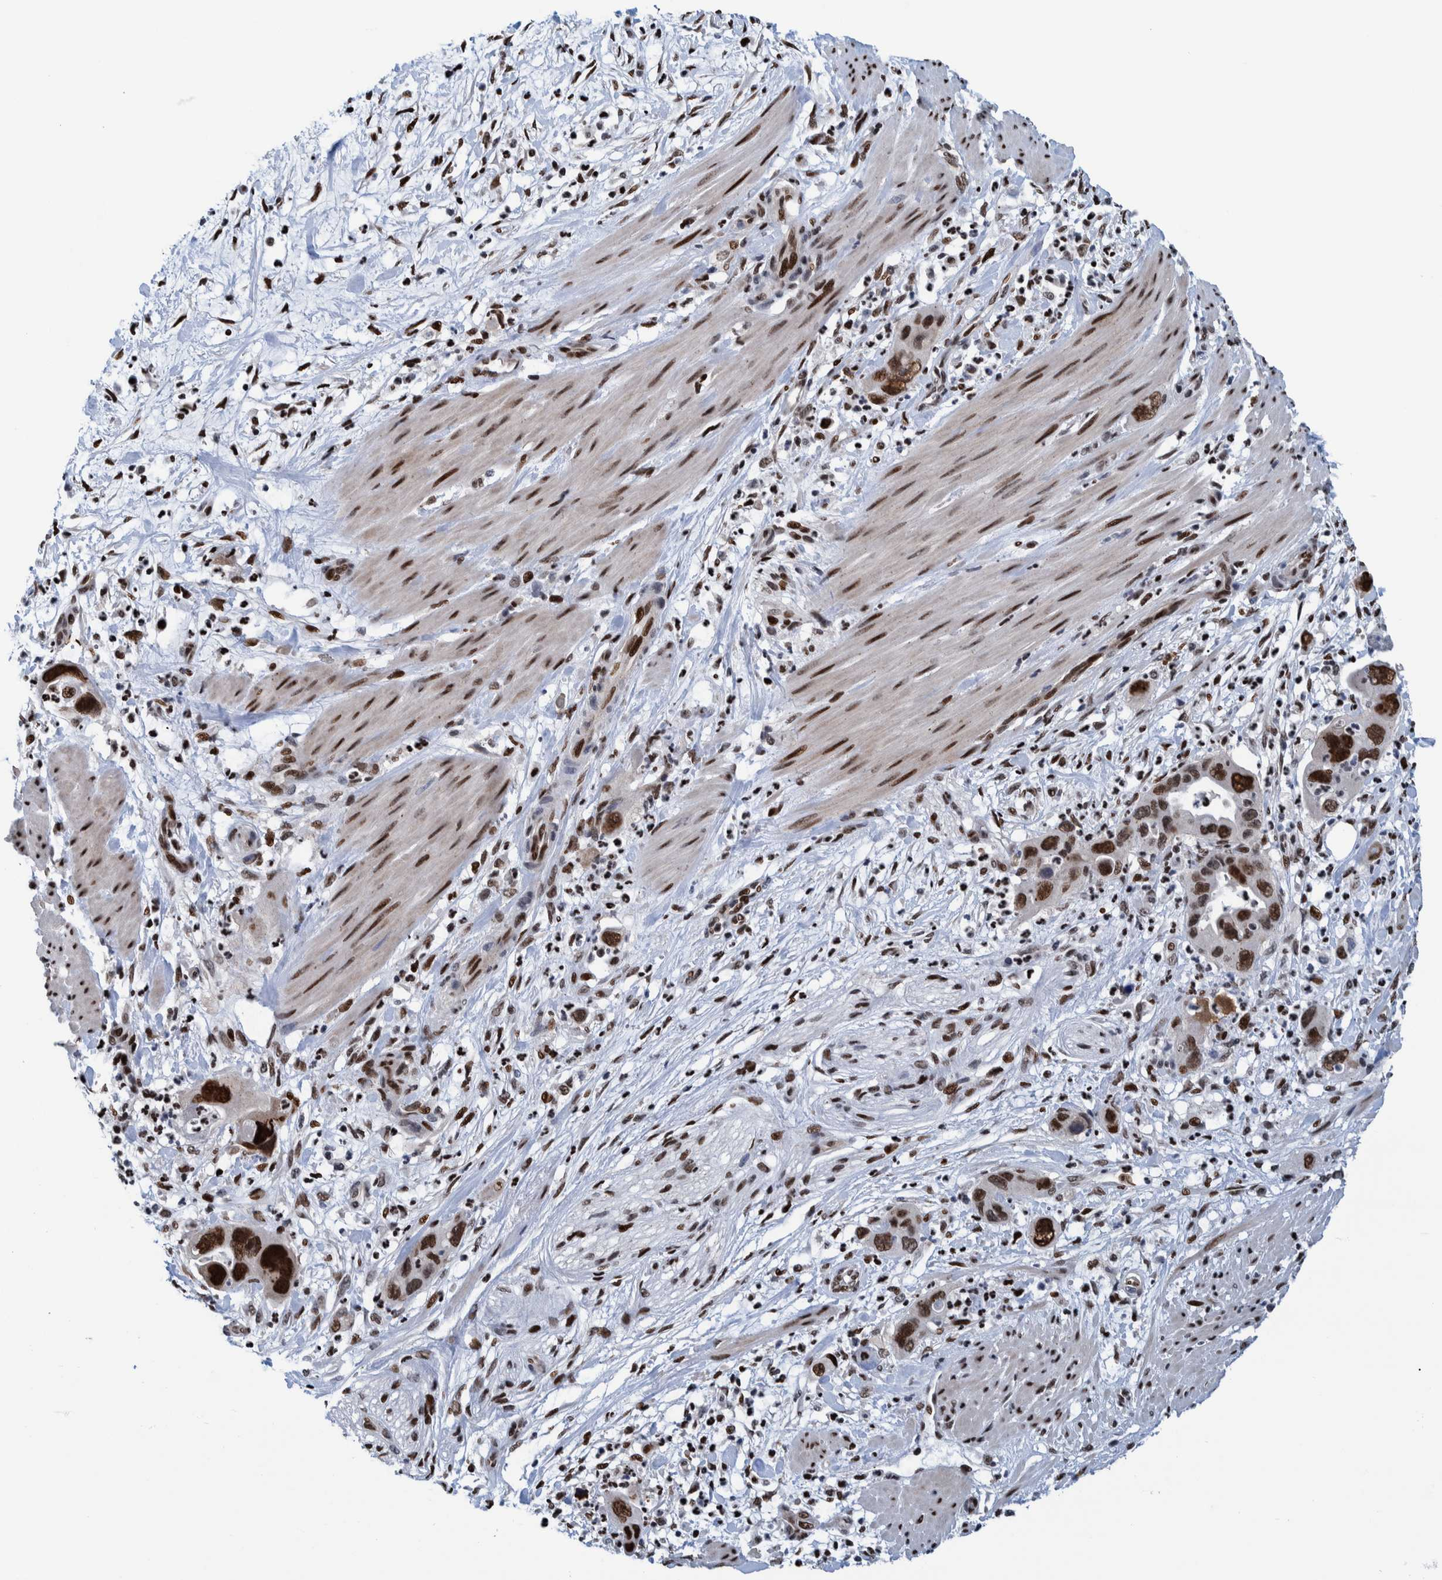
{"staining": {"intensity": "strong", "quantity": ">75%", "location": "nuclear"}, "tissue": "pancreatic cancer", "cell_type": "Tumor cells", "image_type": "cancer", "snomed": [{"axis": "morphology", "description": "Adenocarcinoma, NOS"}, {"axis": "topography", "description": "Pancreas"}], "caption": "Human adenocarcinoma (pancreatic) stained for a protein (brown) exhibits strong nuclear positive expression in approximately >75% of tumor cells.", "gene": "HEATR9", "patient": {"sex": "female", "age": 71}}